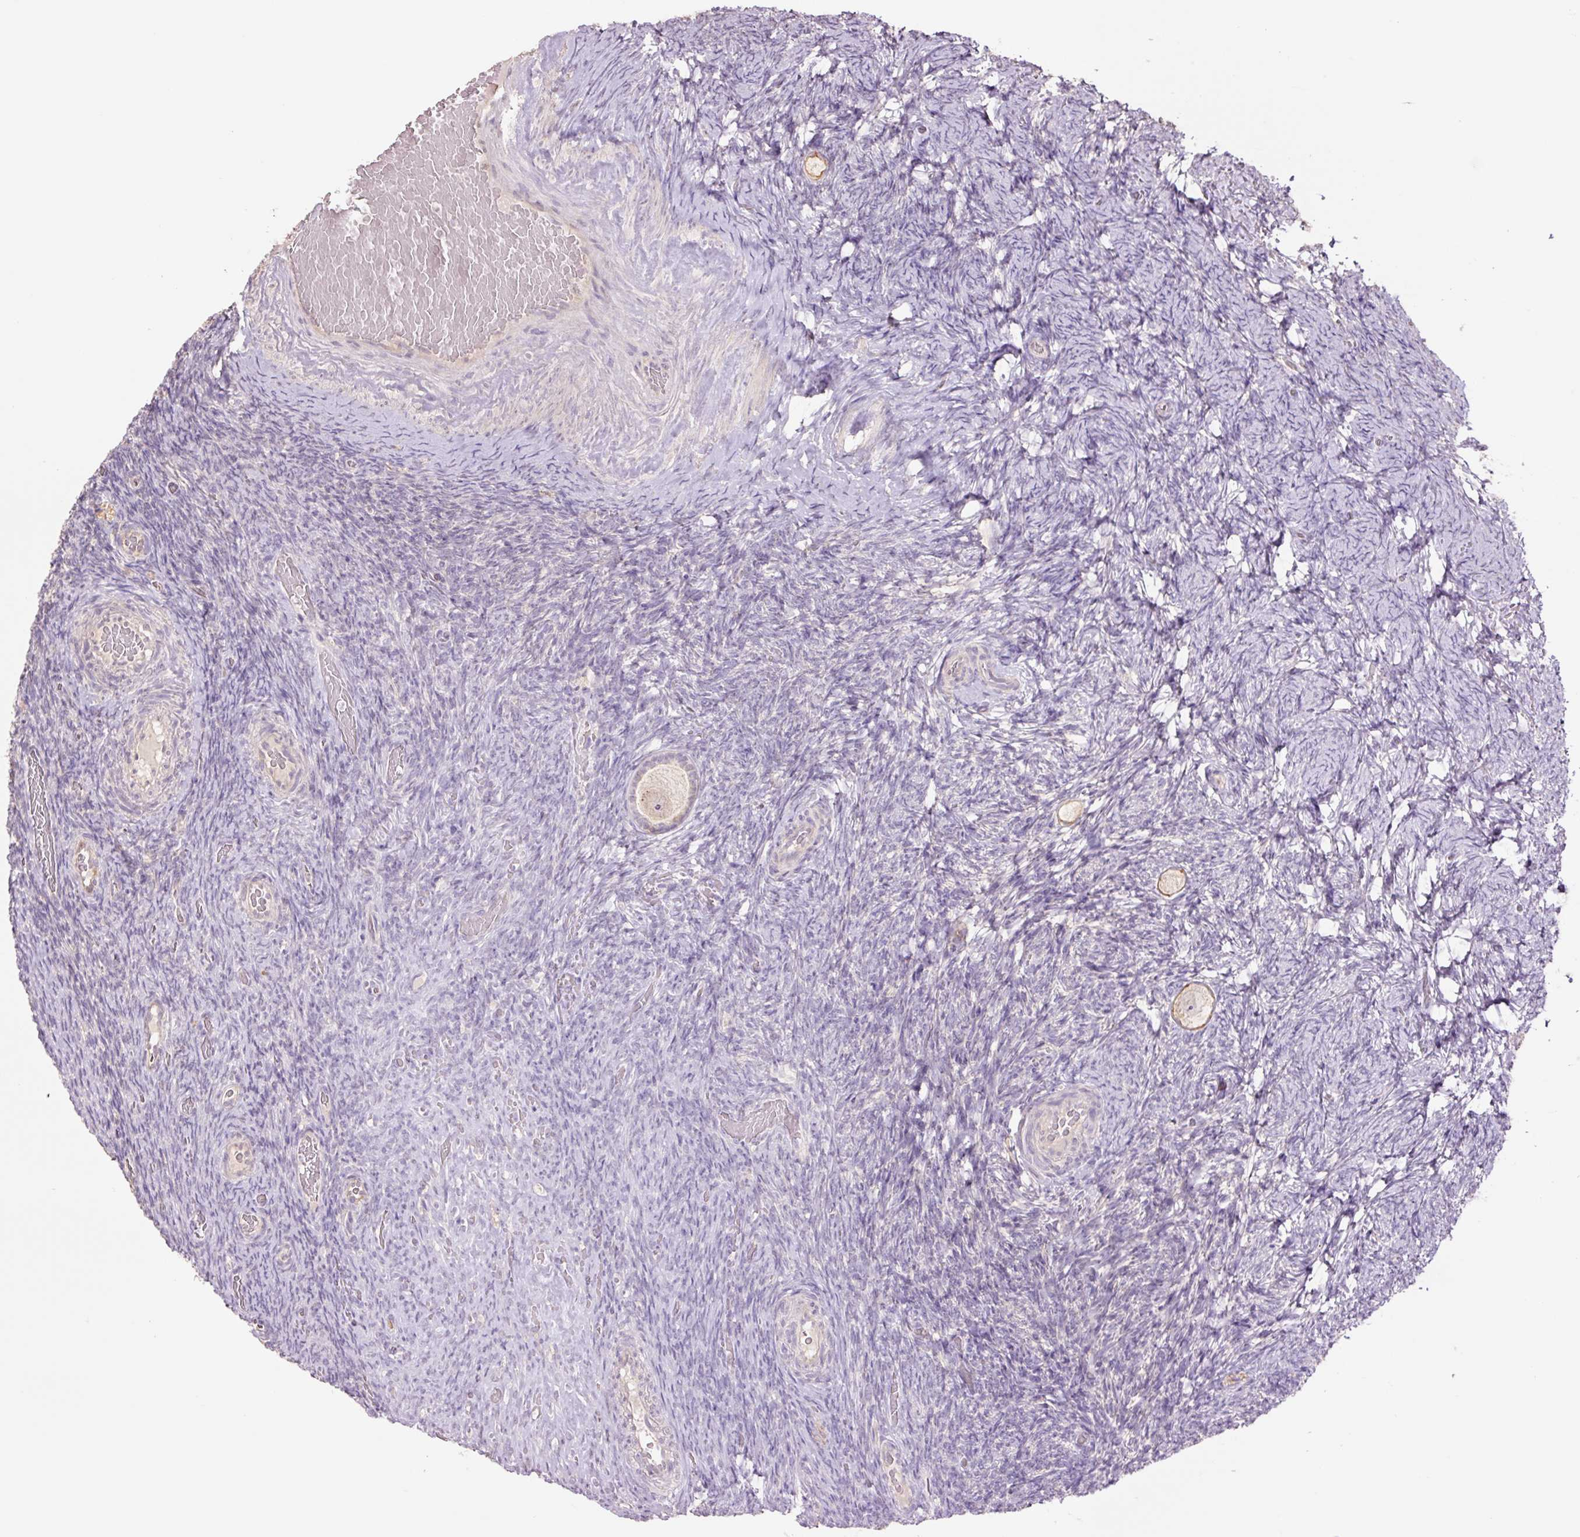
{"staining": {"intensity": "negative", "quantity": "none", "location": "none"}, "tissue": "ovary", "cell_type": "Follicle cells", "image_type": "normal", "snomed": [{"axis": "morphology", "description": "Normal tissue, NOS"}, {"axis": "topography", "description": "Ovary"}], "caption": "Immunohistochemistry (IHC) of normal ovary exhibits no positivity in follicle cells.", "gene": "SLC1A4", "patient": {"sex": "female", "age": 34}}